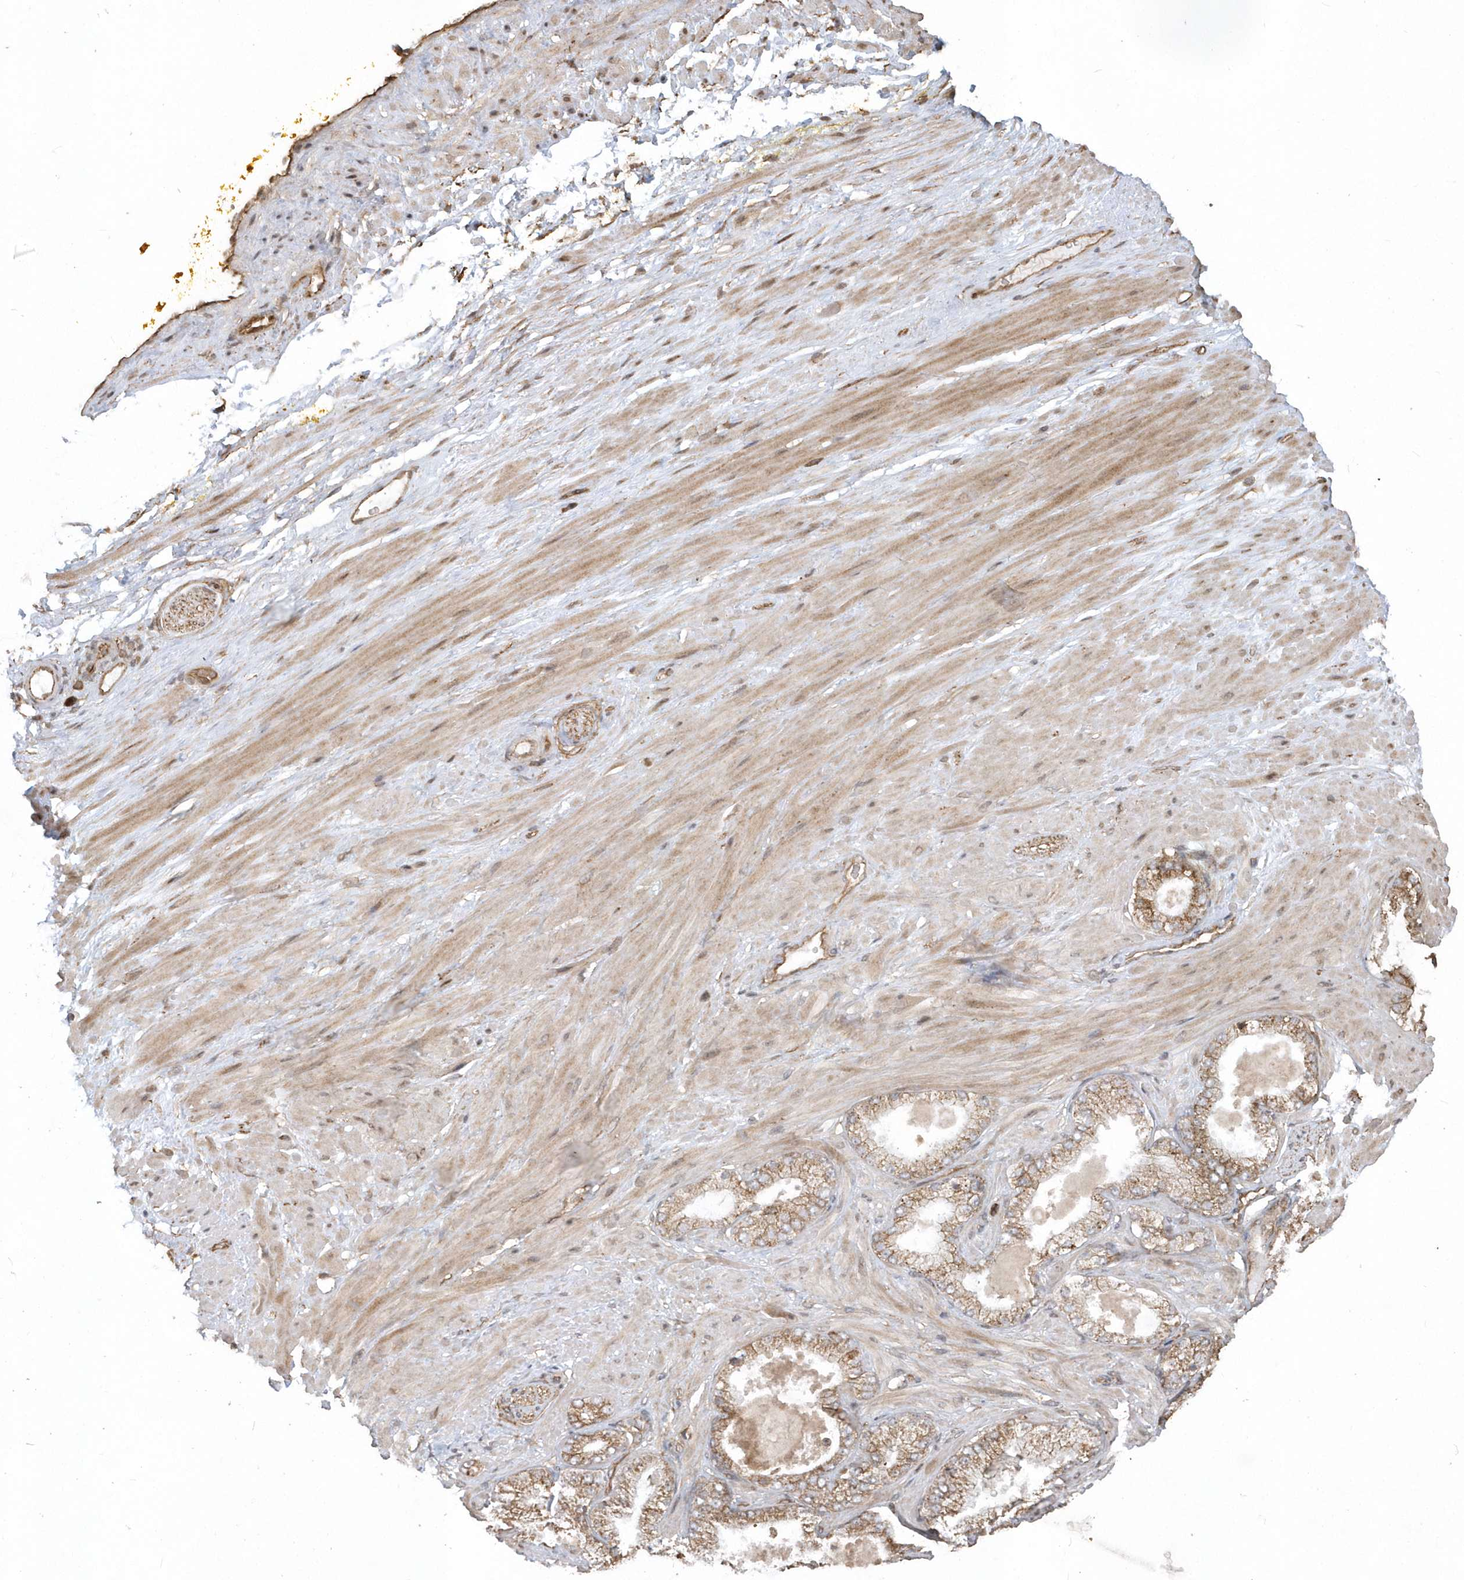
{"staining": {"intensity": "moderate", "quantity": ">75%", "location": "cytoplasmic/membranous"}, "tissue": "adipose tissue", "cell_type": "Adipocytes", "image_type": "normal", "snomed": [{"axis": "morphology", "description": "Normal tissue, NOS"}, {"axis": "morphology", "description": "Adenocarcinoma, Low grade"}, {"axis": "topography", "description": "Prostate"}, {"axis": "topography", "description": "Peripheral nerve tissue"}], "caption": "Immunohistochemistry histopathology image of normal adipose tissue stained for a protein (brown), which demonstrates medium levels of moderate cytoplasmic/membranous positivity in about >75% of adipocytes.", "gene": "HERPUD1", "patient": {"sex": "male", "age": 63}}